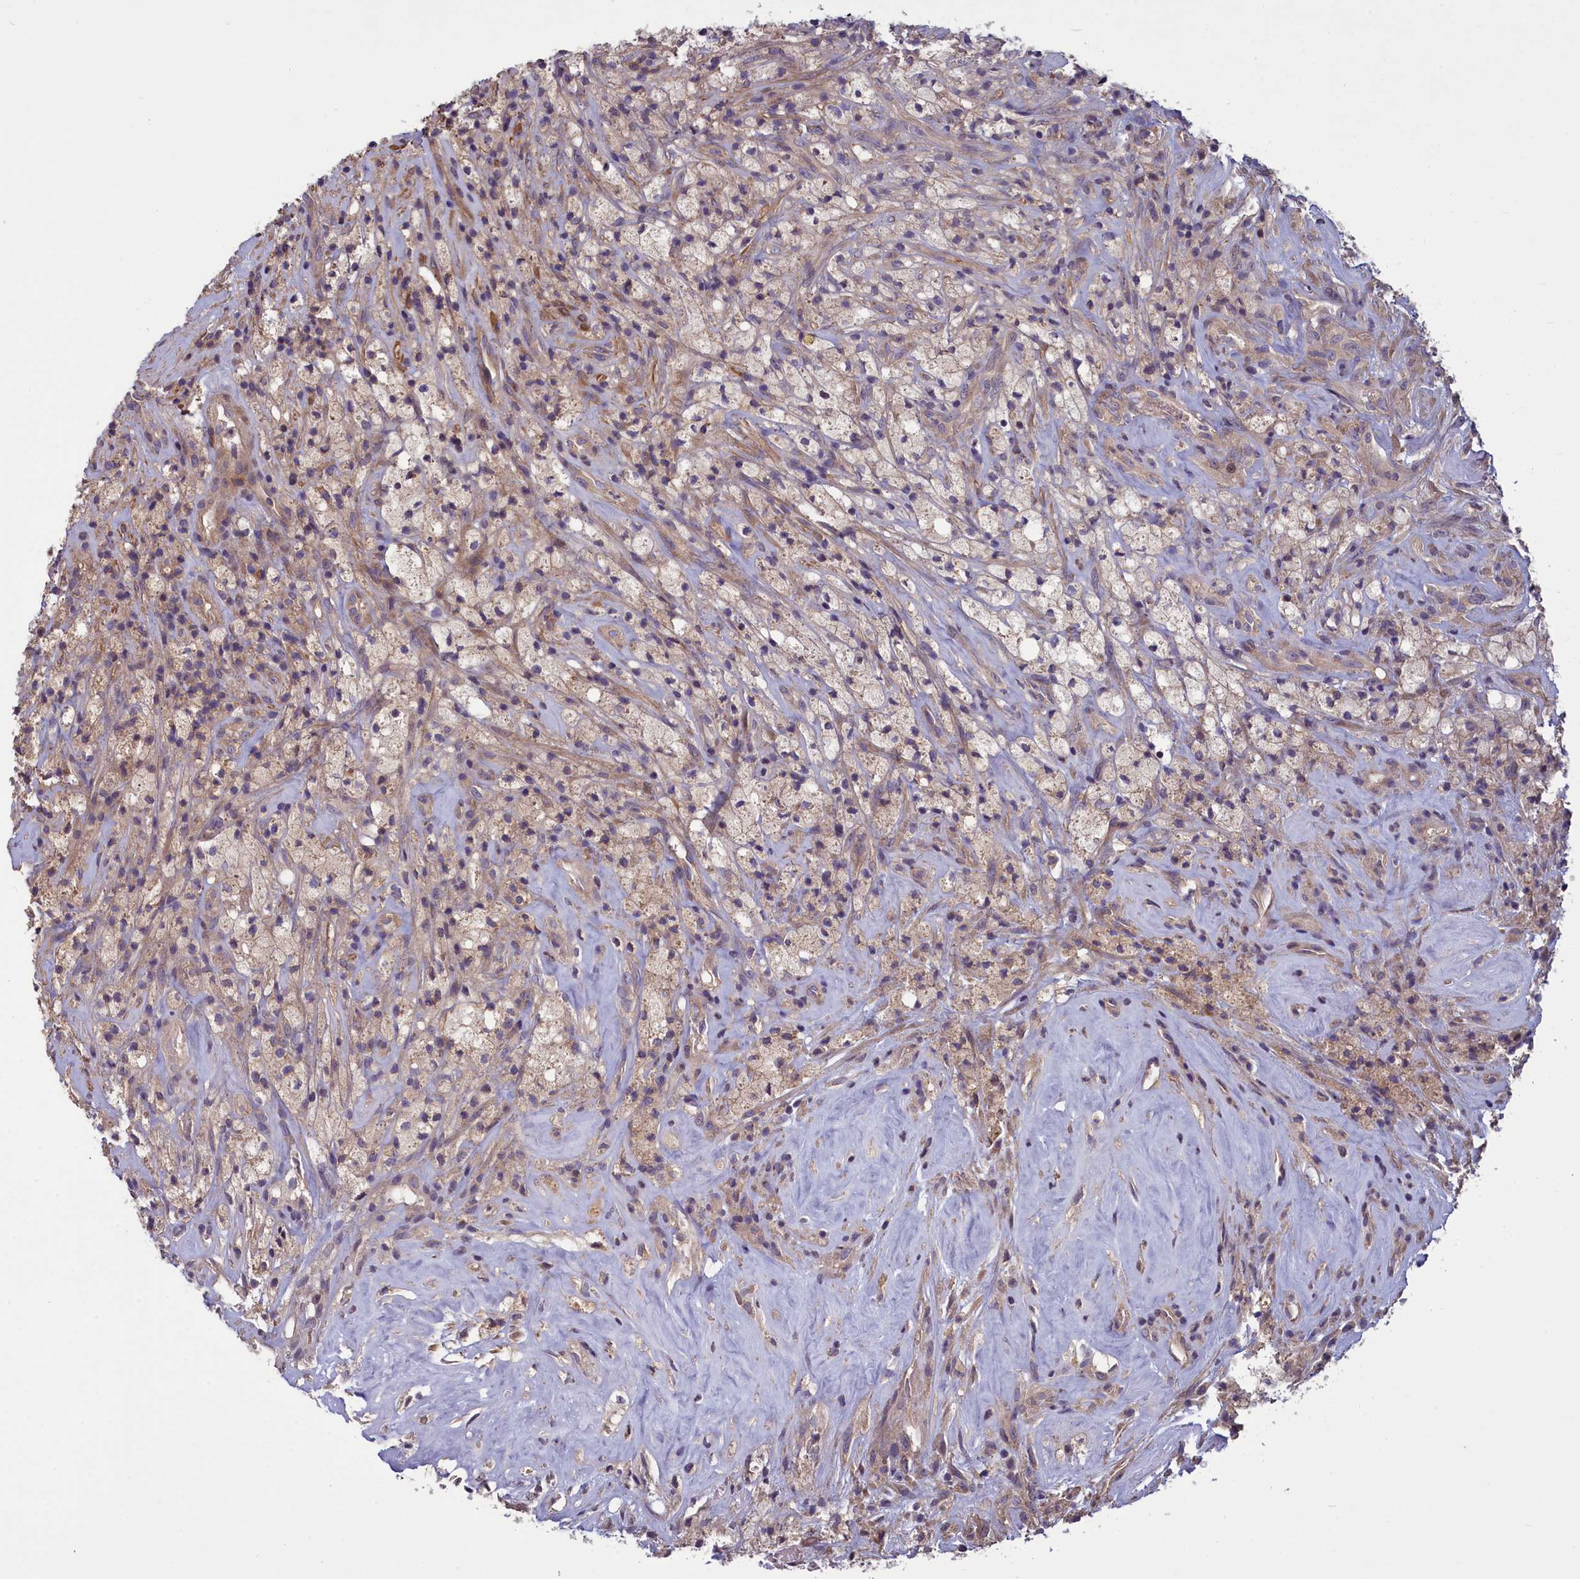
{"staining": {"intensity": "weak", "quantity": "<25%", "location": "cytoplasmic/membranous"}, "tissue": "glioma", "cell_type": "Tumor cells", "image_type": "cancer", "snomed": [{"axis": "morphology", "description": "Glioma, malignant, High grade"}, {"axis": "topography", "description": "Brain"}], "caption": "Photomicrograph shows no significant protein positivity in tumor cells of glioma.", "gene": "NUDT6", "patient": {"sex": "male", "age": 69}}